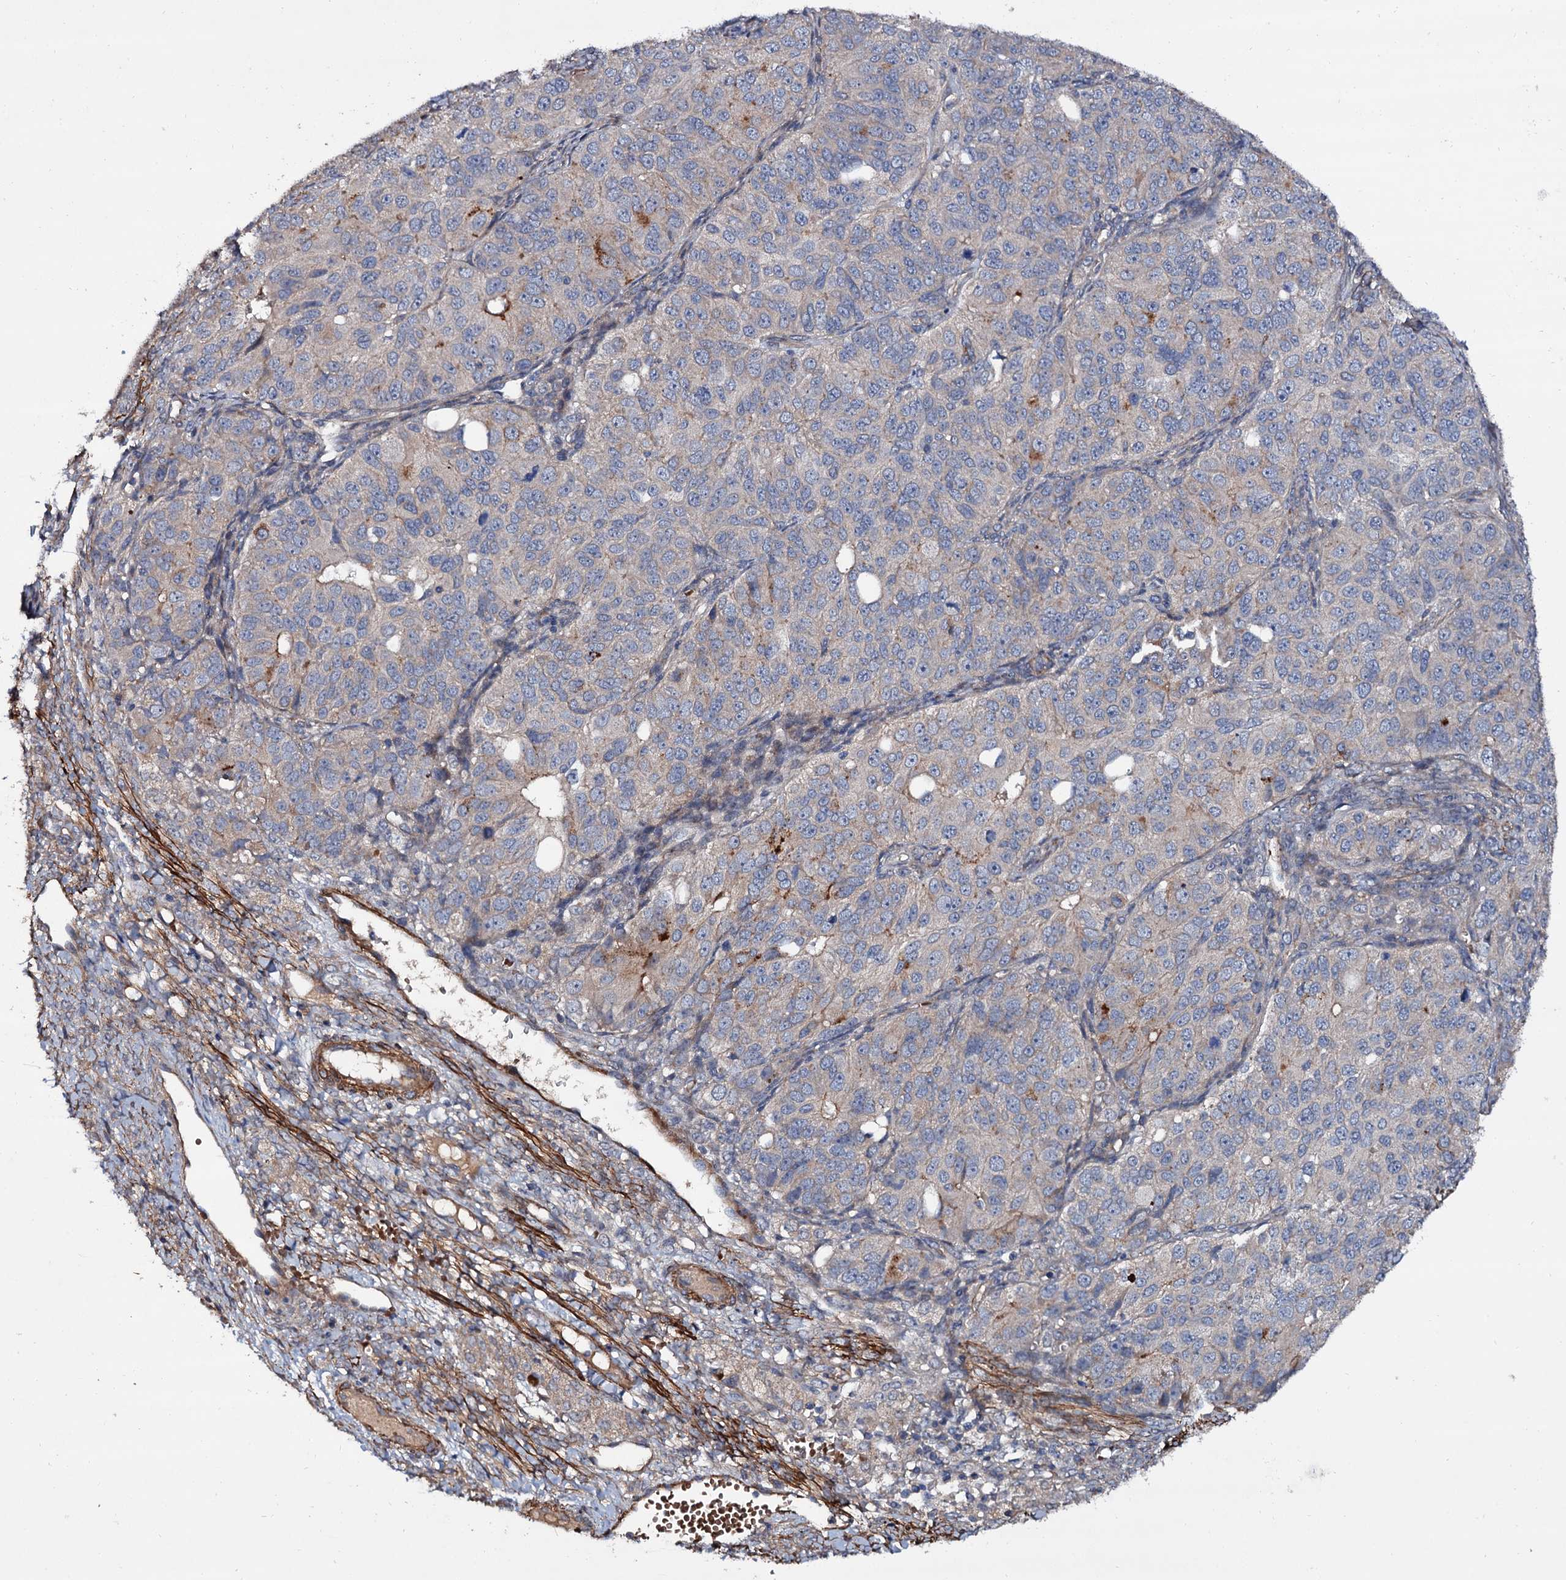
{"staining": {"intensity": "moderate", "quantity": "<25%", "location": "cytoplasmic/membranous"}, "tissue": "ovarian cancer", "cell_type": "Tumor cells", "image_type": "cancer", "snomed": [{"axis": "morphology", "description": "Carcinoma, endometroid"}, {"axis": "topography", "description": "Ovary"}], "caption": "Protein expression analysis of ovarian cancer (endometroid carcinoma) shows moderate cytoplasmic/membranous expression in about <25% of tumor cells. (DAB IHC with brightfield microscopy, high magnification).", "gene": "ISM2", "patient": {"sex": "female", "age": 51}}